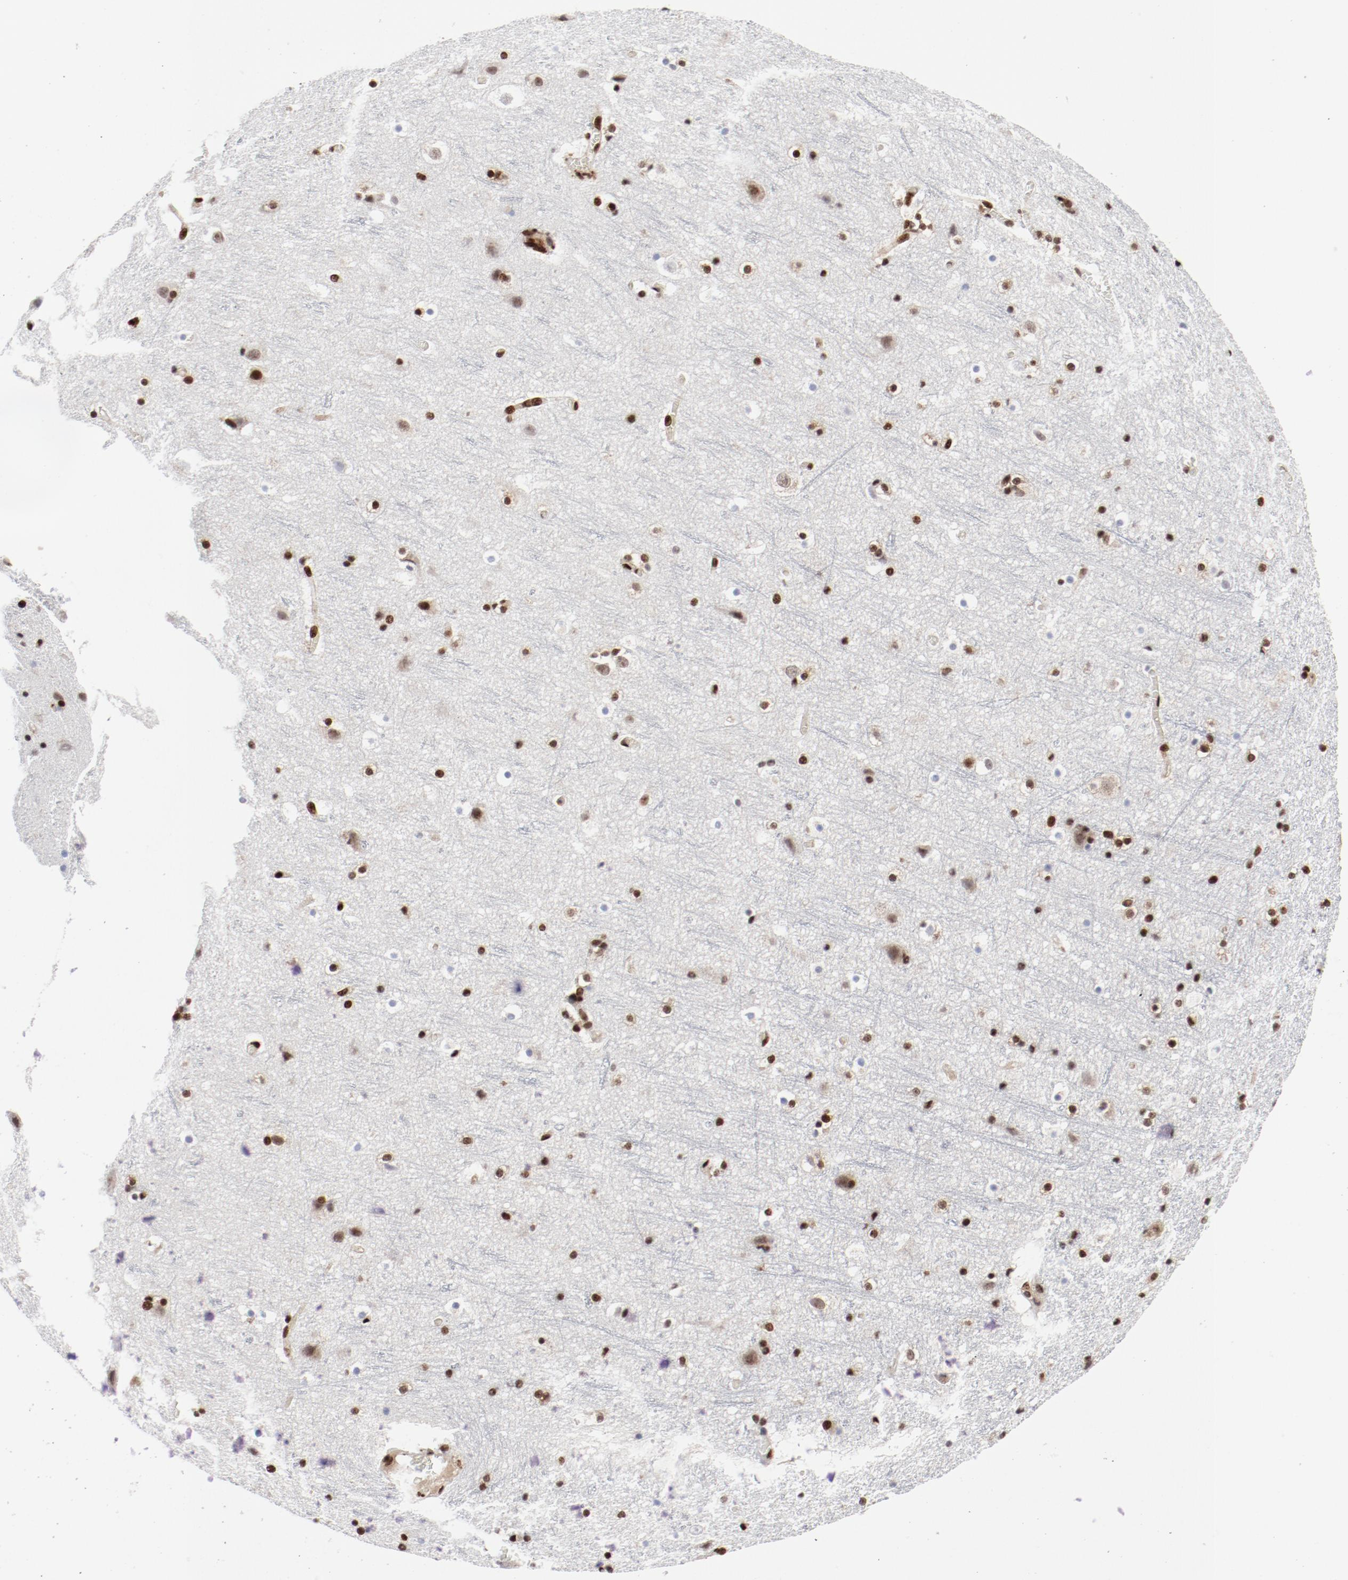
{"staining": {"intensity": "strong", "quantity": ">75%", "location": "nuclear"}, "tissue": "cerebral cortex", "cell_type": "Endothelial cells", "image_type": "normal", "snomed": [{"axis": "morphology", "description": "Normal tissue, NOS"}, {"axis": "topography", "description": "Cerebral cortex"}], "caption": "The photomicrograph exhibits immunohistochemical staining of benign cerebral cortex. There is strong nuclear expression is present in about >75% of endothelial cells. The staining is performed using DAB (3,3'-diaminobenzidine) brown chromogen to label protein expression. The nuclei are counter-stained blue using hematoxylin.", "gene": "NFYB", "patient": {"sex": "male", "age": 45}}